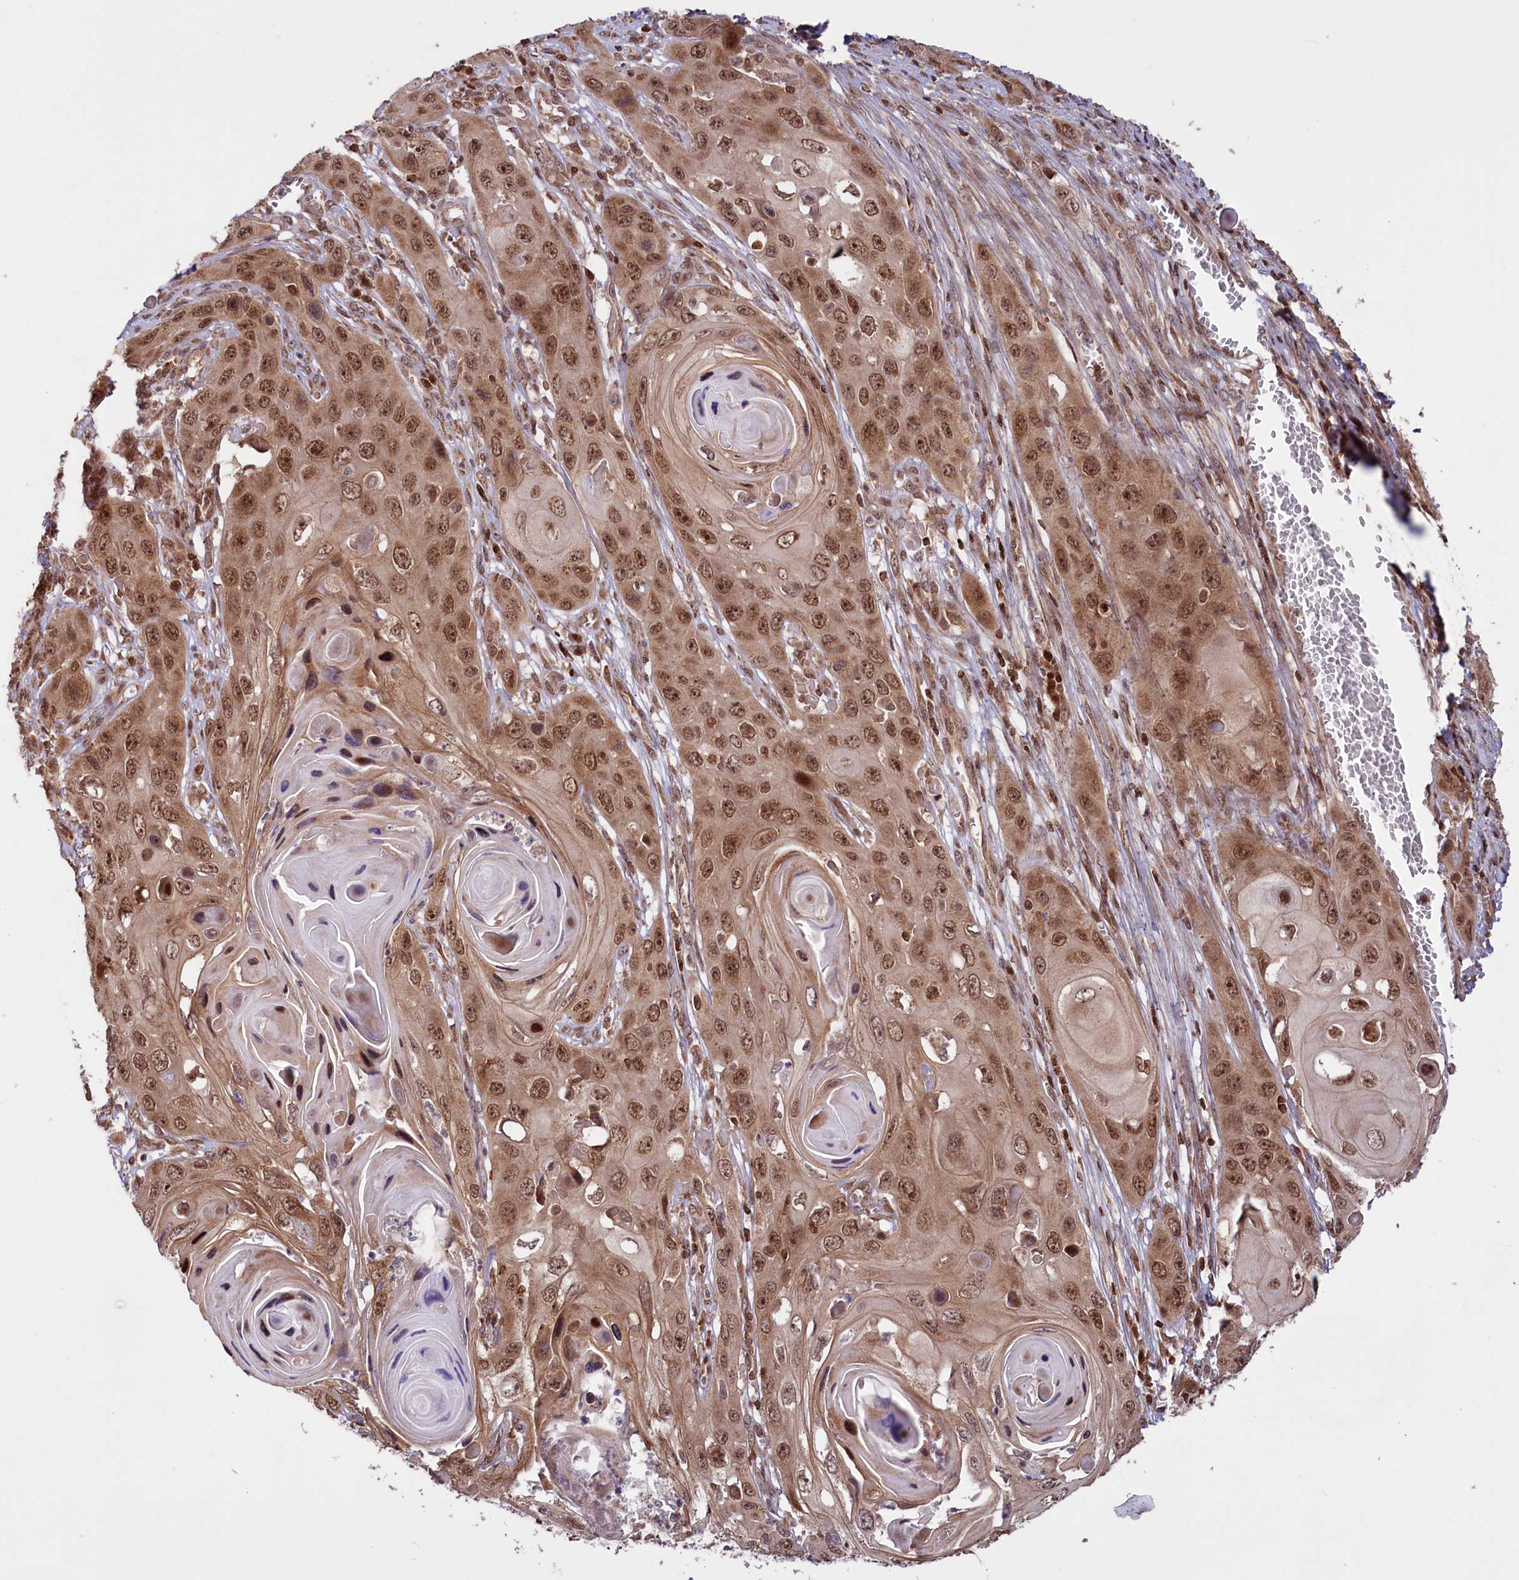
{"staining": {"intensity": "moderate", "quantity": ">75%", "location": "cytoplasmic/membranous,nuclear"}, "tissue": "skin cancer", "cell_type": "Tumor cells", "image_type": "cancer", "snomed": [{"axis": "morphology", "description": "Squamous cell carcinoma, NOS"}, {"axis": "topography", "description": "Skin"}], "caption": "About >75% of tumor cells in human skin squamous cell carcinoma show moderate cytoplasmic/membranous and nuclear protein staining as visualized by brown immunohistochemical staining.", "gene": "PHC3", "patient": {"sex": "male", "age": 55}}